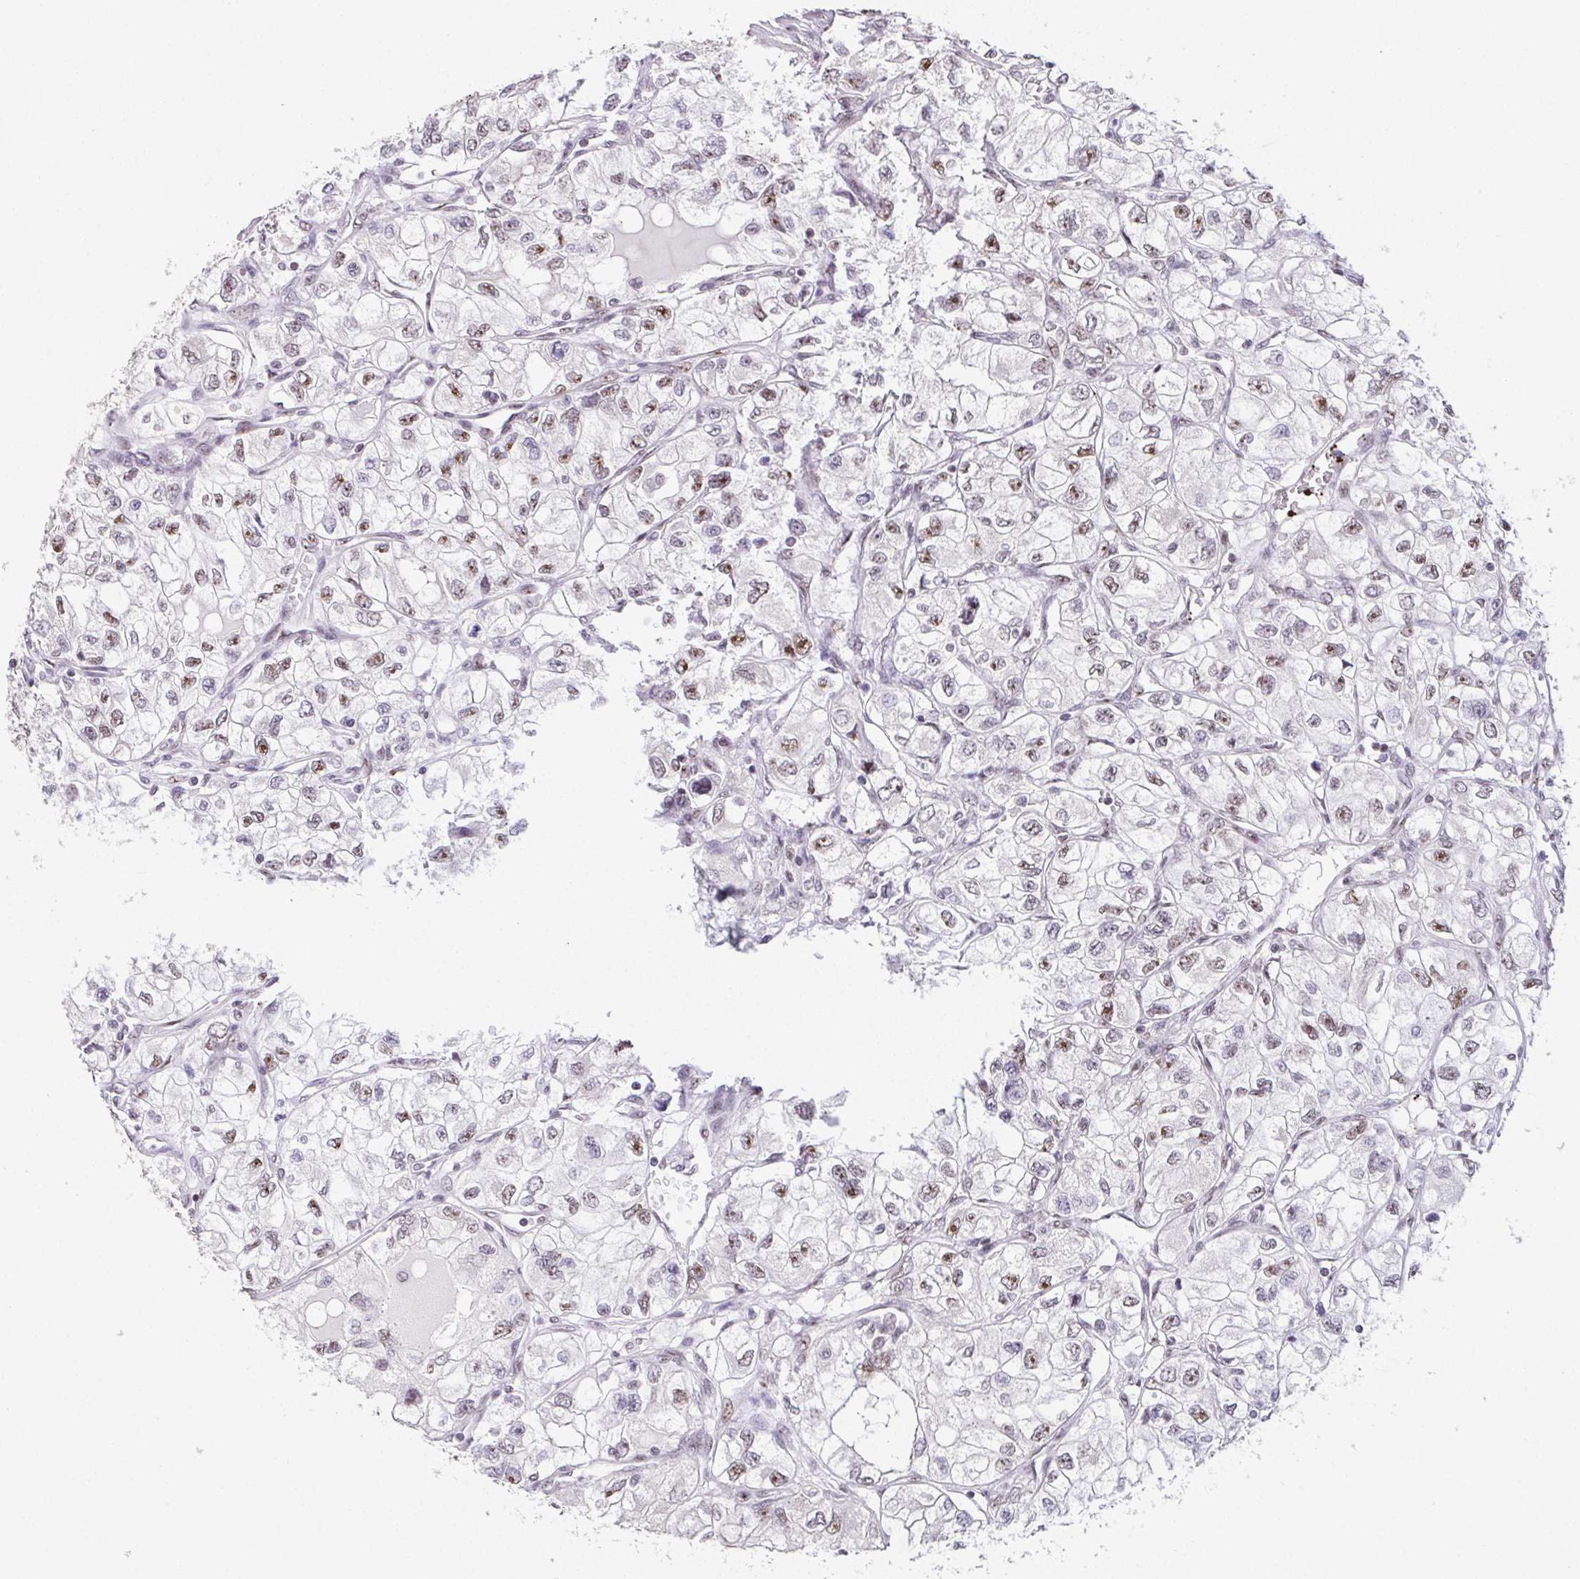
{"staining": {"intensity": "weak", "quantity": "25%-75%", "location": "nuclear"}, "tissue": "renal cancer", "cell_type": "Tumor cells", "image_type": "cancer", "snomed": [{"axis": "morphology", "description": "Adenocarcinoma, NOS"}, {"axis": "topography", "description": "Kidney"}], "caption": "A micrograph showing weak nuclear expression in about 25%-75% of tumor cells in renal cancer, as visualized by brown immunohistochemical staining.", "gene": "ZNF800", "patient": {"sex": "female", "age": 59}}